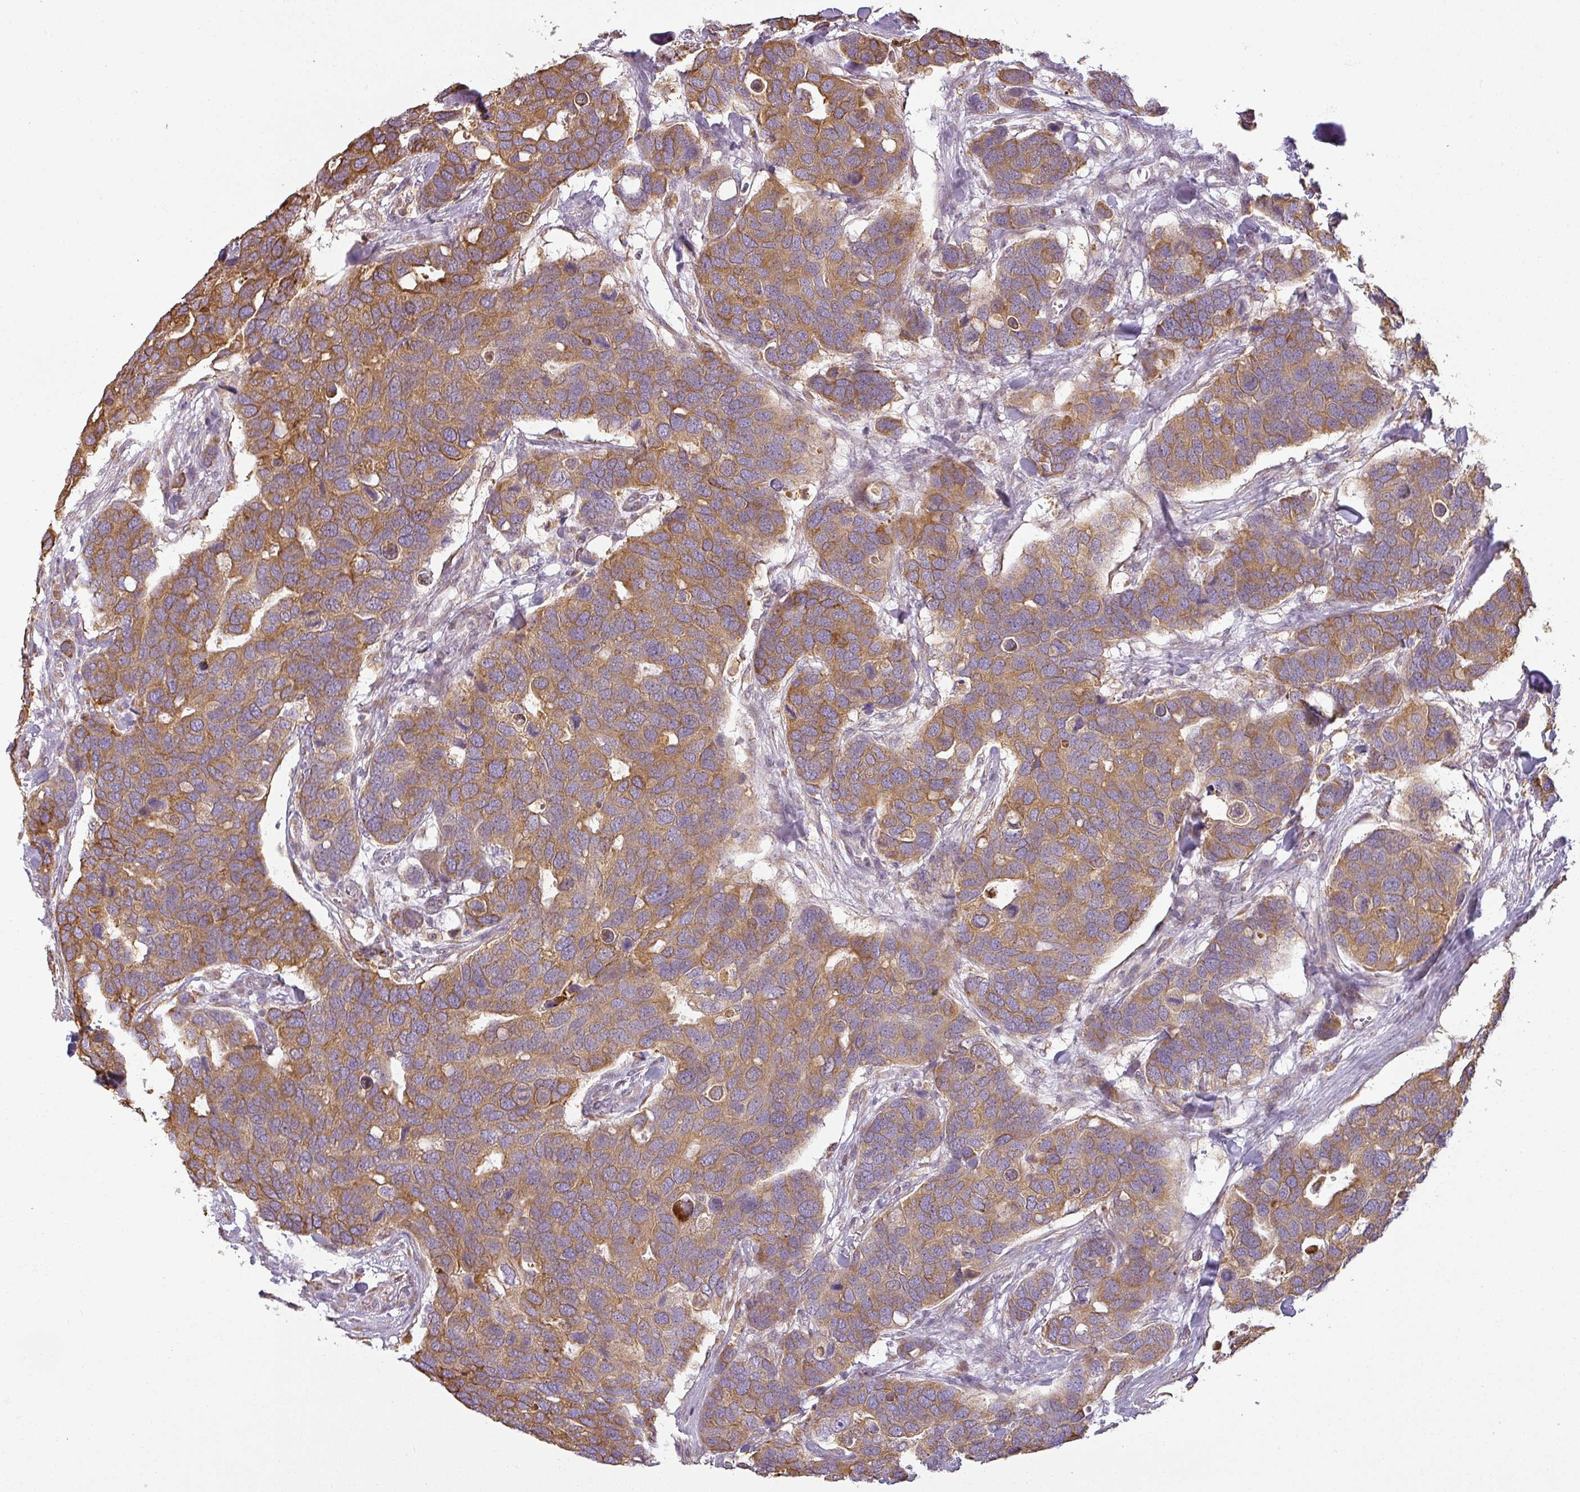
{"staining": {"intensity": "moderate", "quantity": ">75%", "location": "cytoplasmic/membranous"}, "tissue": "breast cancer", "cell_type": "Tumor cells", "image_type": "cancer", "snomed": [{"axis": "morphology", "description": "Duct carcinoma"}, {"axis": "topography", "description": "Breast"}], "caption": "Tumor cells demonstrate medium levels of moderate cytoplasmic/membranous staining in approximately >75% of cells in human breast cancer (invasive ductal carcinoma).", "gene": "CCDC144A", "patient": {"sex": "female", "age": 83}}